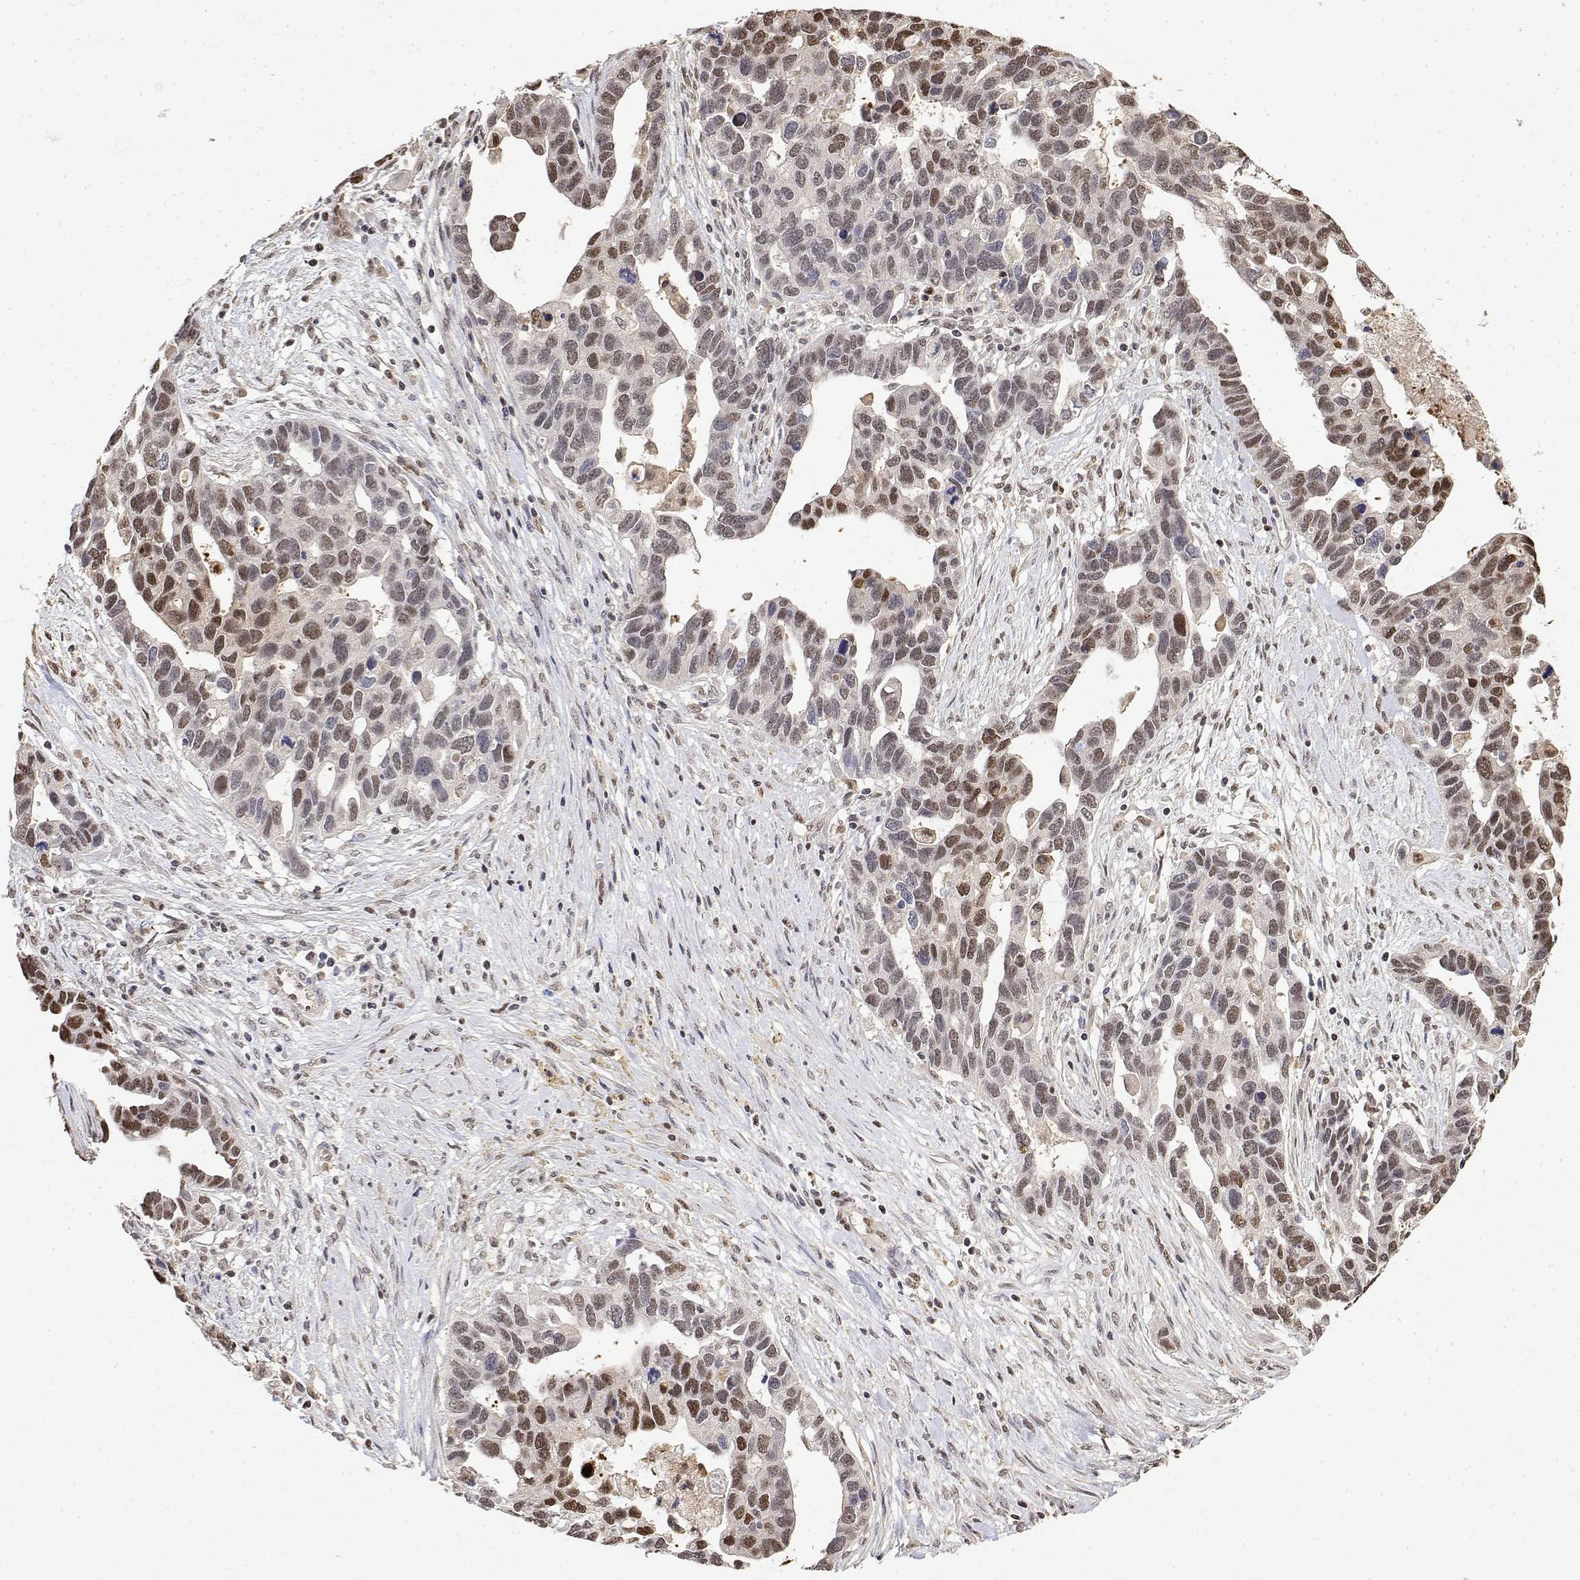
{"staining": {"intensity": "moderate", "quantity": "25%-75%", "location": "nuclear"}, "tissue": "ovarian cancer", "cell_type": "Tumor cells", "image_type": "cancer", "snomed": [{"axis": "morphology", "description": "Cystadenocarcinoma, serous, NOS"}, {"axis": "topography", "description": "Ovary"}], "caption": "IHC photomicrograph of human serous cystadenocarcinoma (ovarian) stained for a protein (brown), which reveals medium levels of moderate nuclear expression in about 25%-75% of tumor cells.", "gene": "TPI1", "patient": {"sex": "female", "age": 54}}